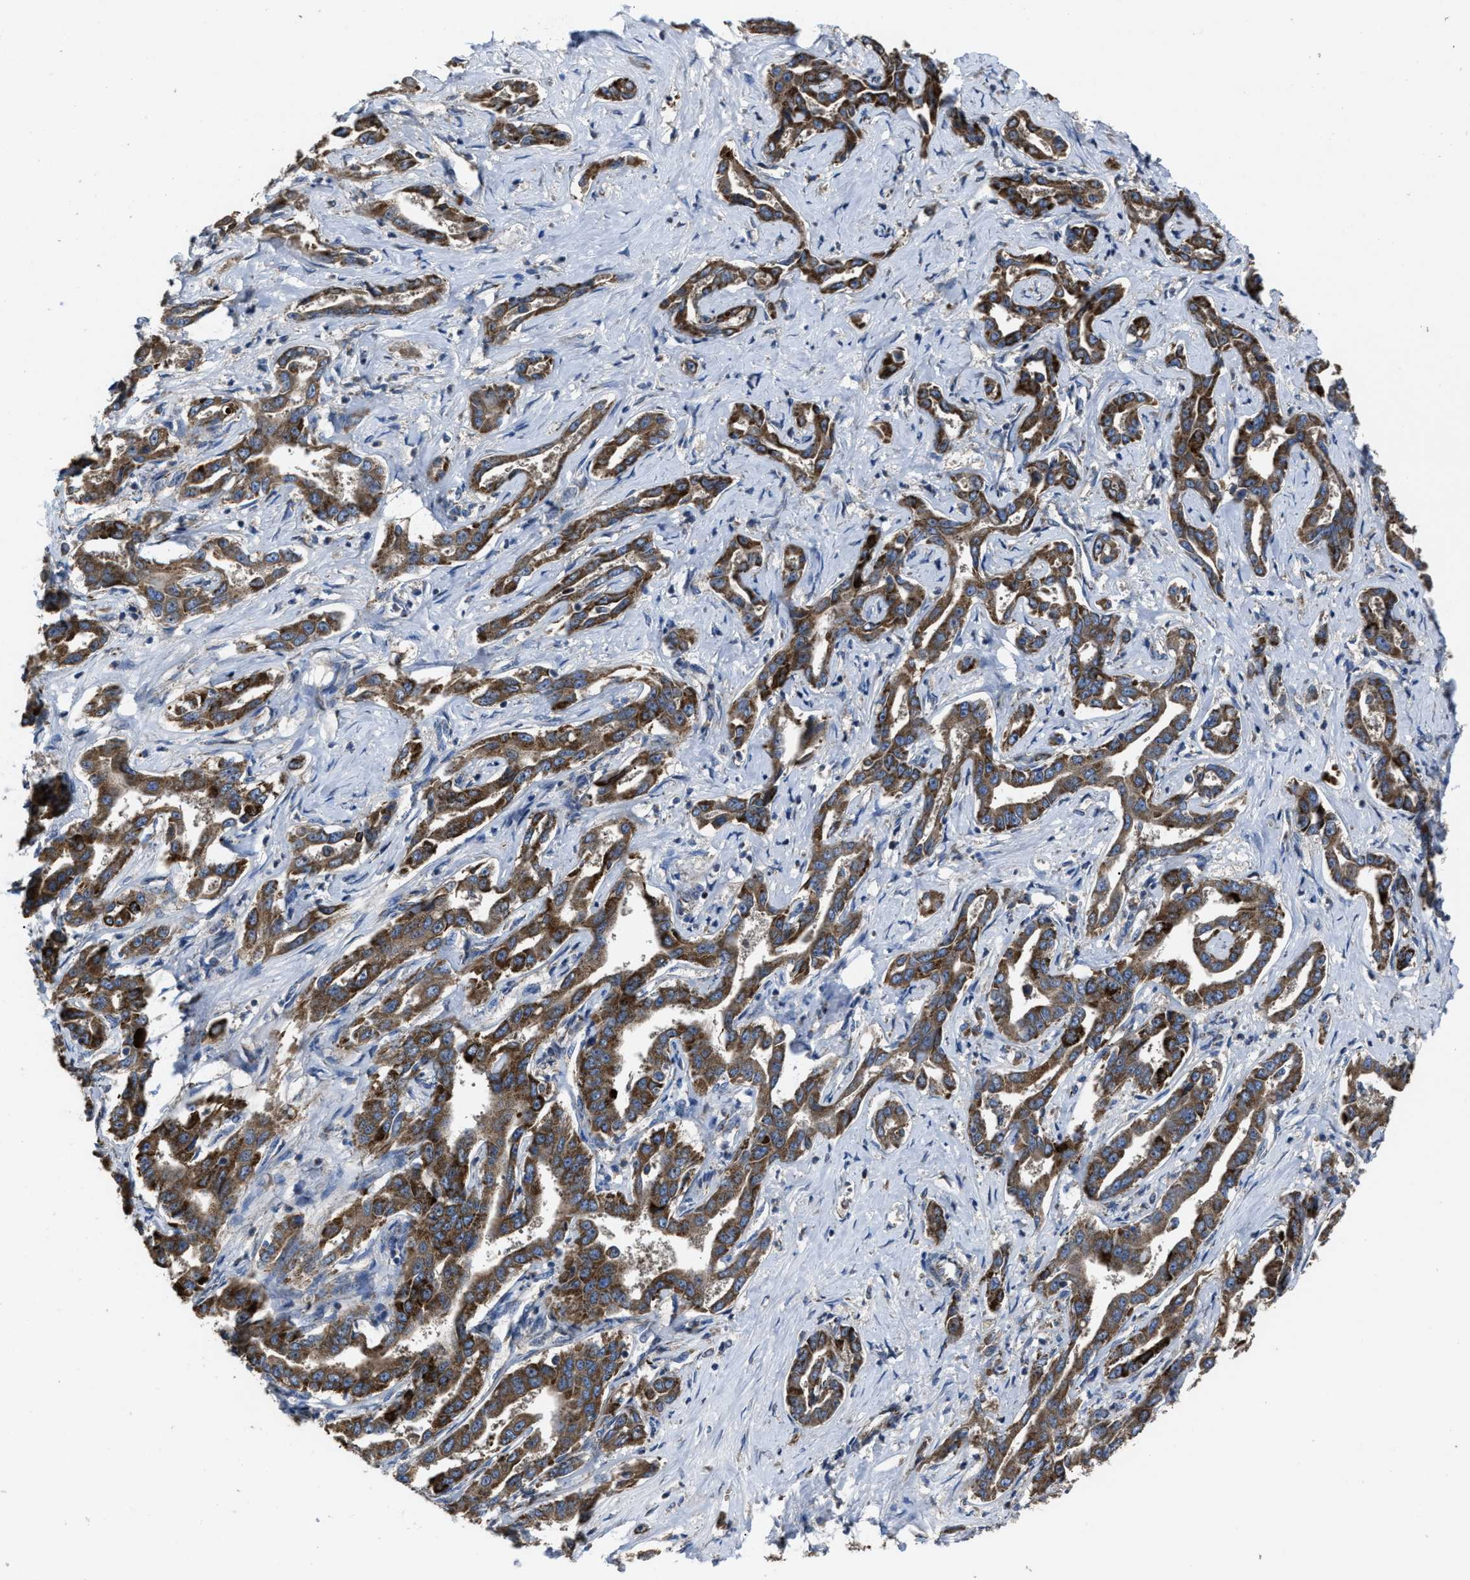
{"staining": {"intensity": "strong", "quantity": ">75%", "location": "cytoplasmic/membranous"}, "tissue": "liver cancer", "cell_type": "Tumor cells", "image_type": "cancer", "snomed": [{"axis": "morphology", "description": "Cholangiocarcinoma"}, {"axis": "topography", "description": "Liver"}], "caption": "IHC staining of liver cancer (cholangiocarcinoma), which exhibits high levels of strong cytoplasmic/membranous staining in approximately >75% of tumor cells indicating strong cytoplasmic/membranous protein expression. The staining was performed using DAB (3,3'-diaminobenzidine) (brown) for protein detection and nuclei were counterstained in hematoxylin (blue).", "gene": "PASK", "patient": {"sex": "male", "age": 59}}